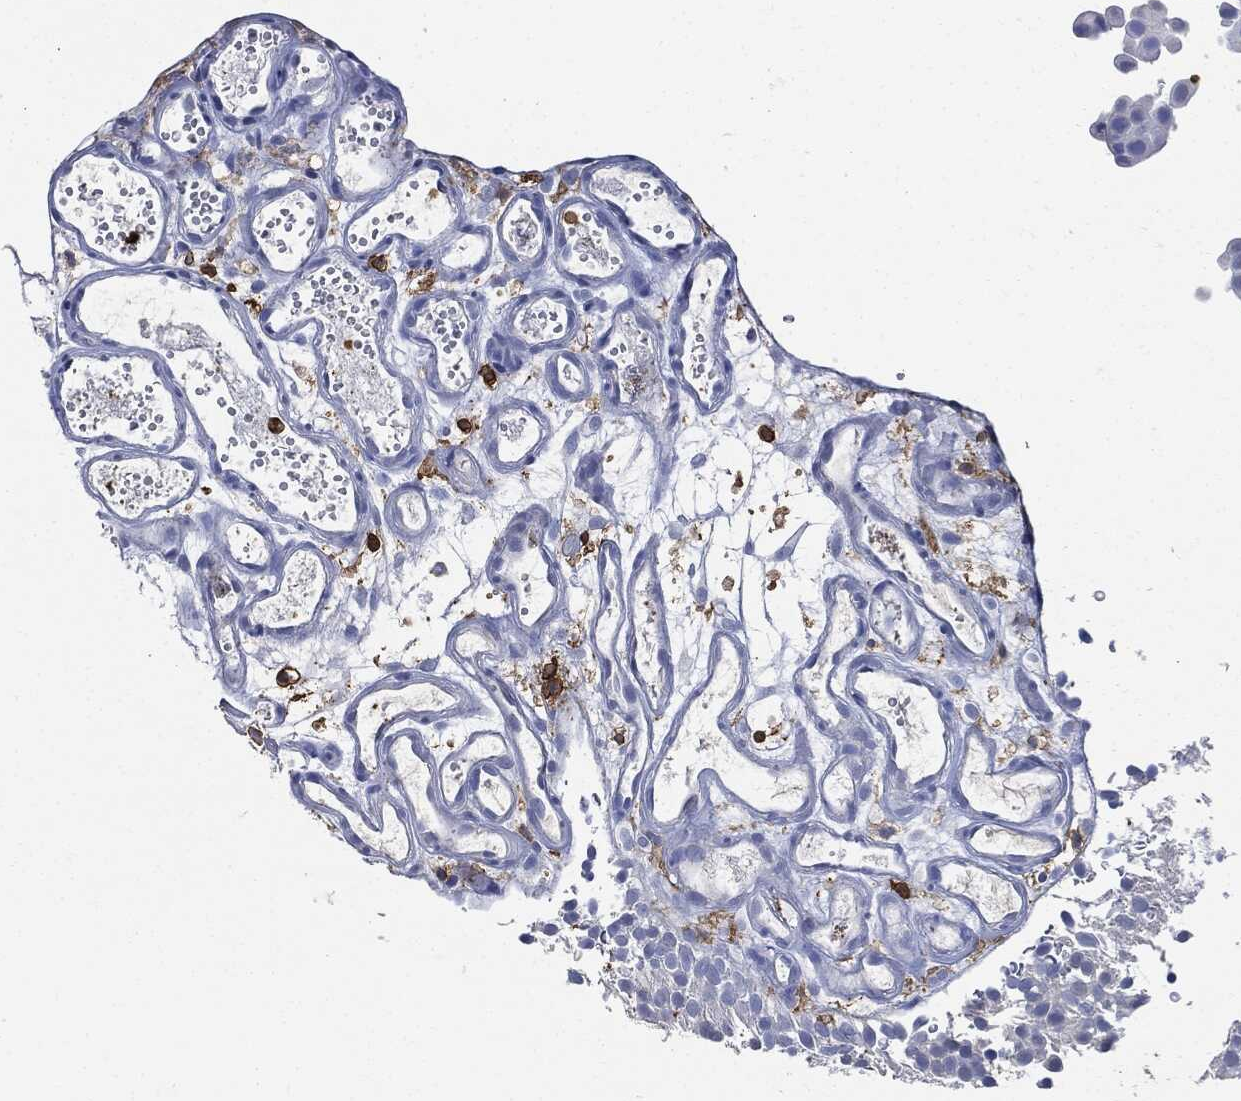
{"staining": {"intensity": "negative", "quantity": "none", "location": "none"}, "tissue": "urothelial cancer", "cell_type": "Tumor cells", "image_type": "cancer", "snomed": [{"axis": "morphology", "description": "Urothelial carcinoma, Low grade"}, {"axis": "topography", "description": "Urinary bladder"}], "caption": "There is no significant staining in tumor cells of urothelial carcinoma (low-grade).", "gene": "PTPRC", "patient": {"sex": "male", "age": 78}}